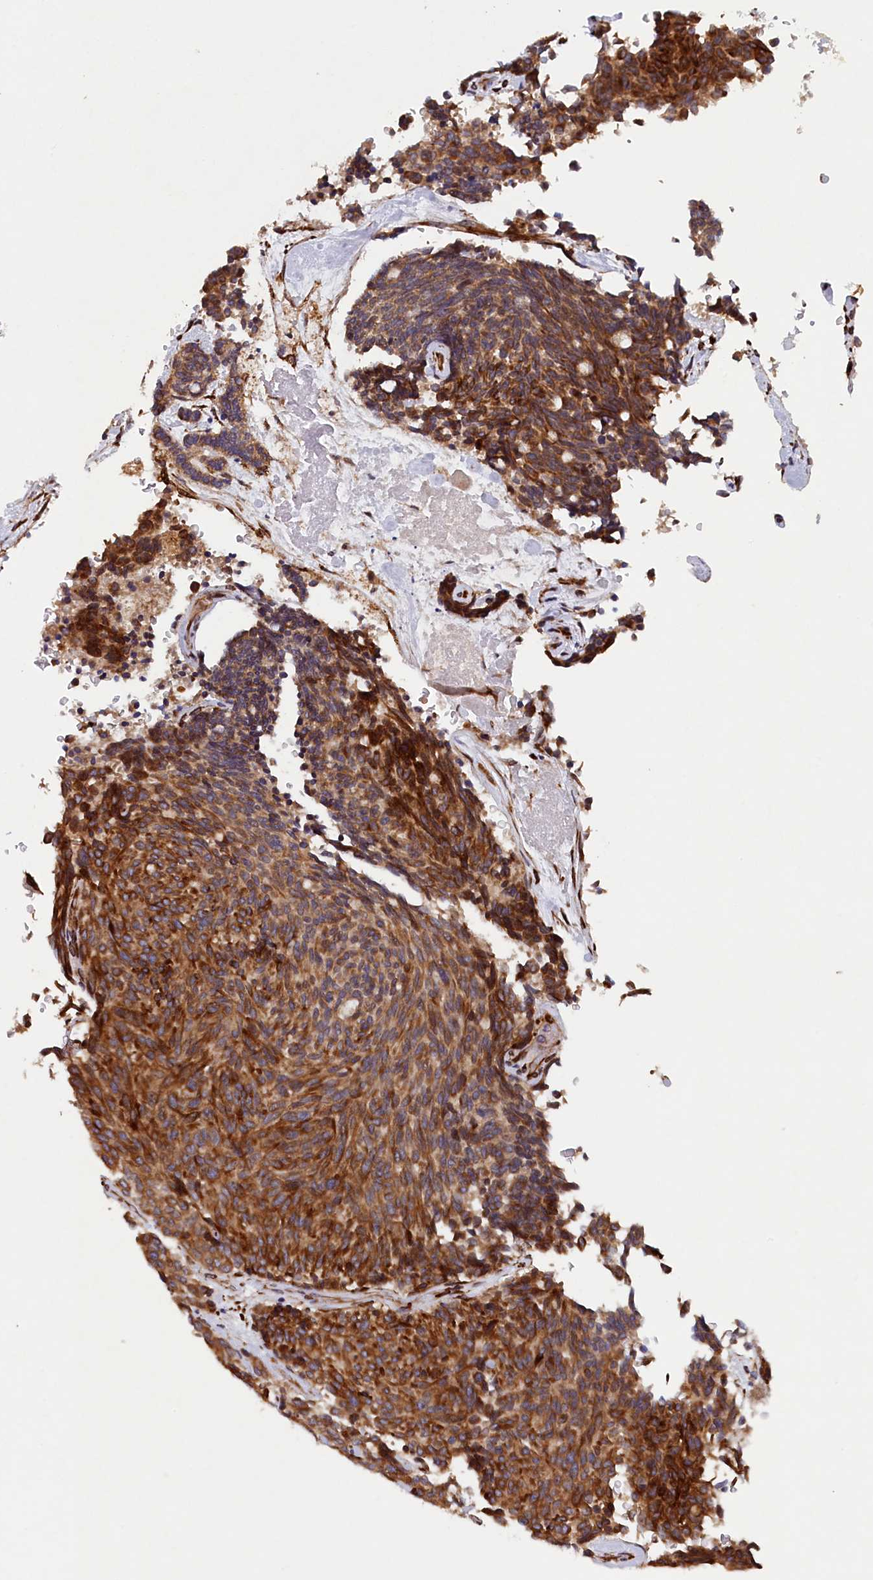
{"staining": {"intensity": "moderate", "quantity": ">75%", "location": "cytoplasmic/membranous"}, "tissue": "carcinoid", "cell_type": "Tumor cells", "image_type": "cancer", "snomed": [{"axis": "morphology", "description": "Carcinoid, malignant, NOS"}, {"axis": "topography", "description": "Pancreas"}], "caption": "Malignant carcinoid stained for a protein (brown) displays moderate cytoplasmic/membranous positive staining in about >75% of tumor cells.", "gene": "ARRDC4", "patient": {"sex": "female", "age": 54}}